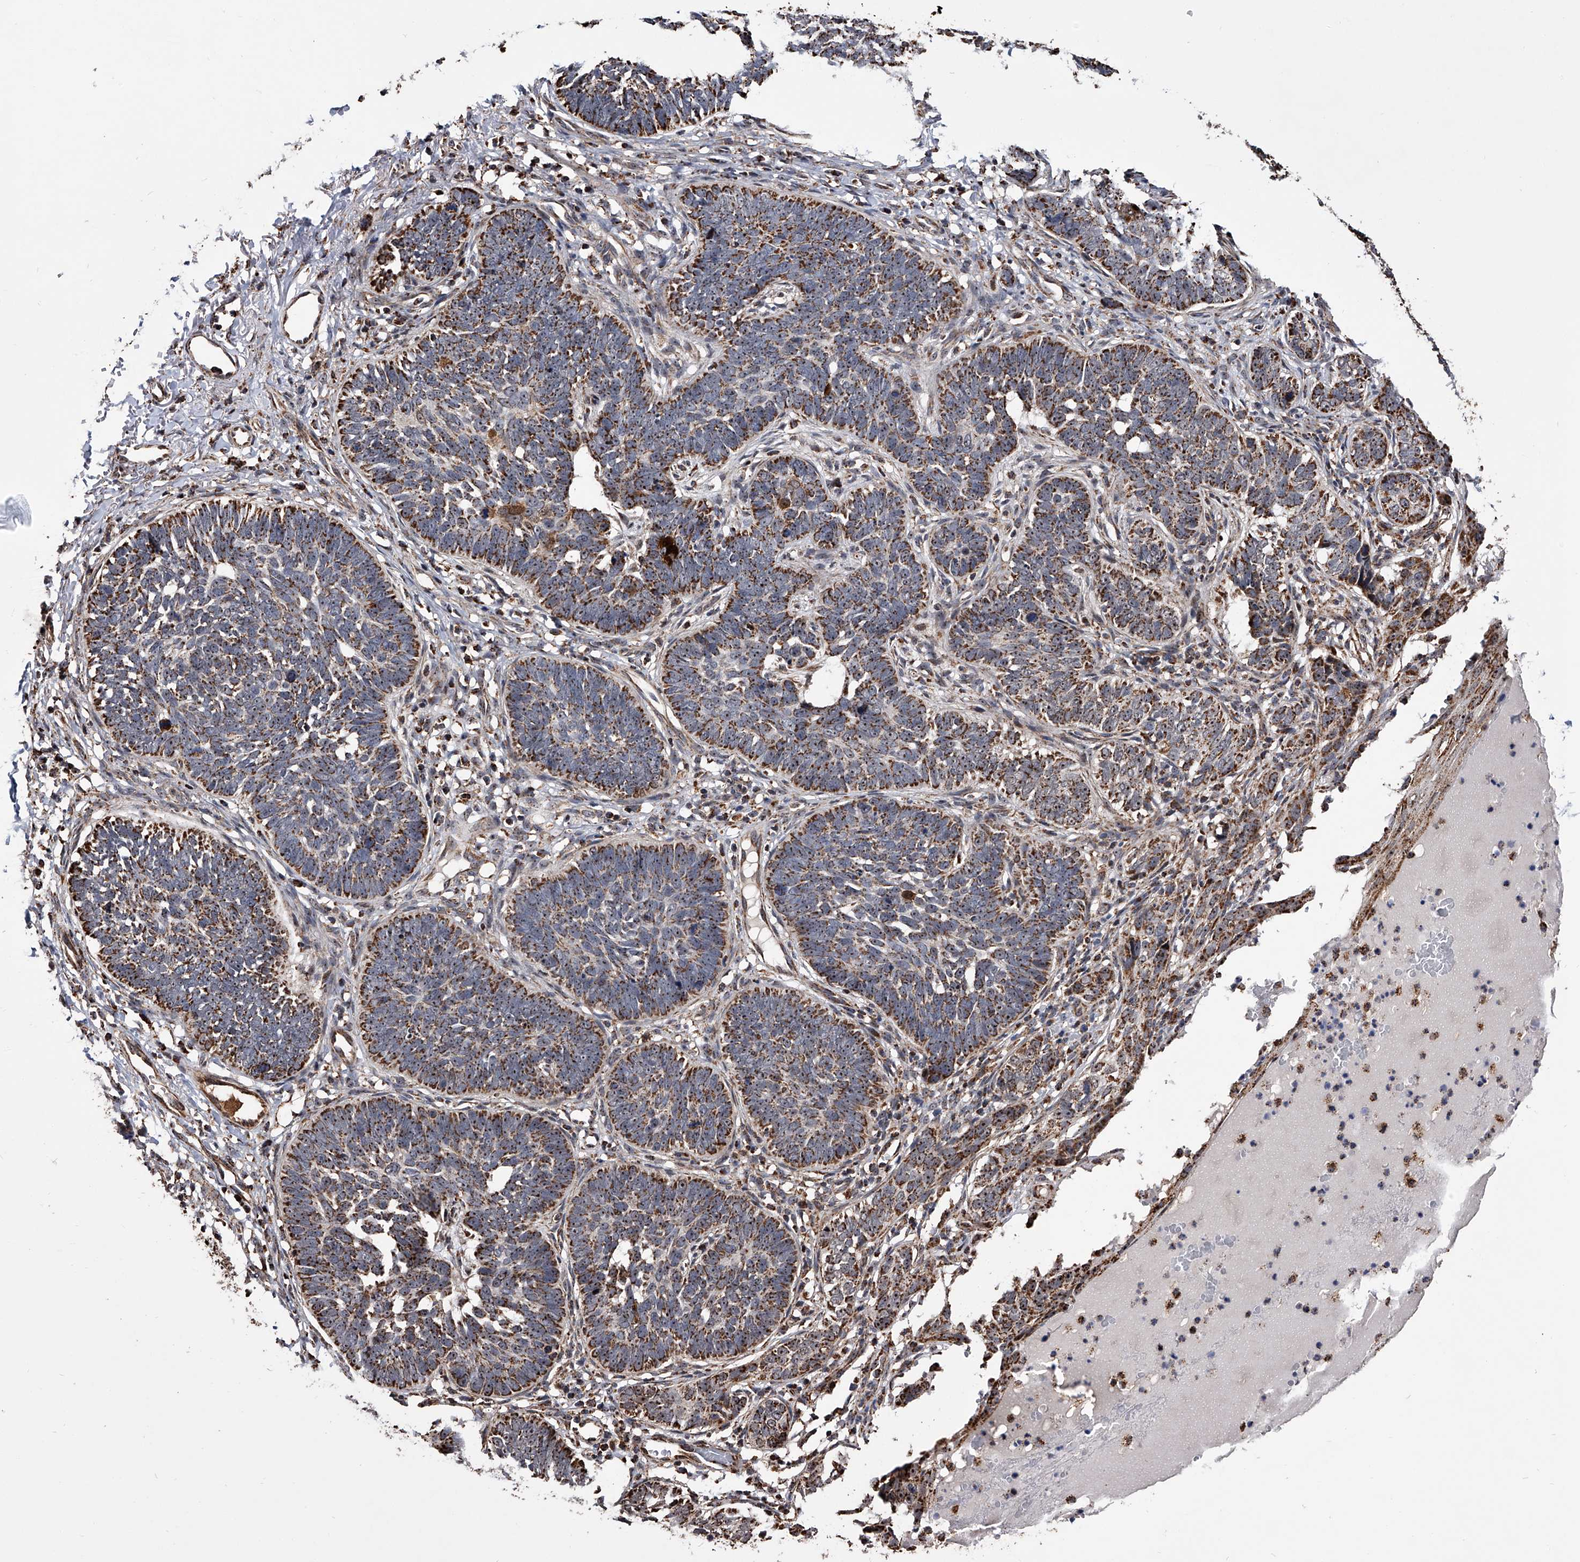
{"staining": {"intensity": "strong", "quantity": "25%-75%", "location": "cytoplasmic/membranous"}, "tissue": "skin cancer", "cell_type": "Tumor cells", "image_type": "cancer", "snomed": [{"axis": "morphology", "description": "Normal tissue, NOS"}, {"axis": "morphology", "description": "Basal cell carcinoma"}, {"axis": "topography", "description": "Skin"}], "caption": "Protein expression analysis of basal cell carcinoma (skin) demonstrates strong cytoplasmic/membranous positivity in about 25%-75% of tumor cells.", "gene": "SMPDL3A", "patient": {"sex": "male", "age": 77}}